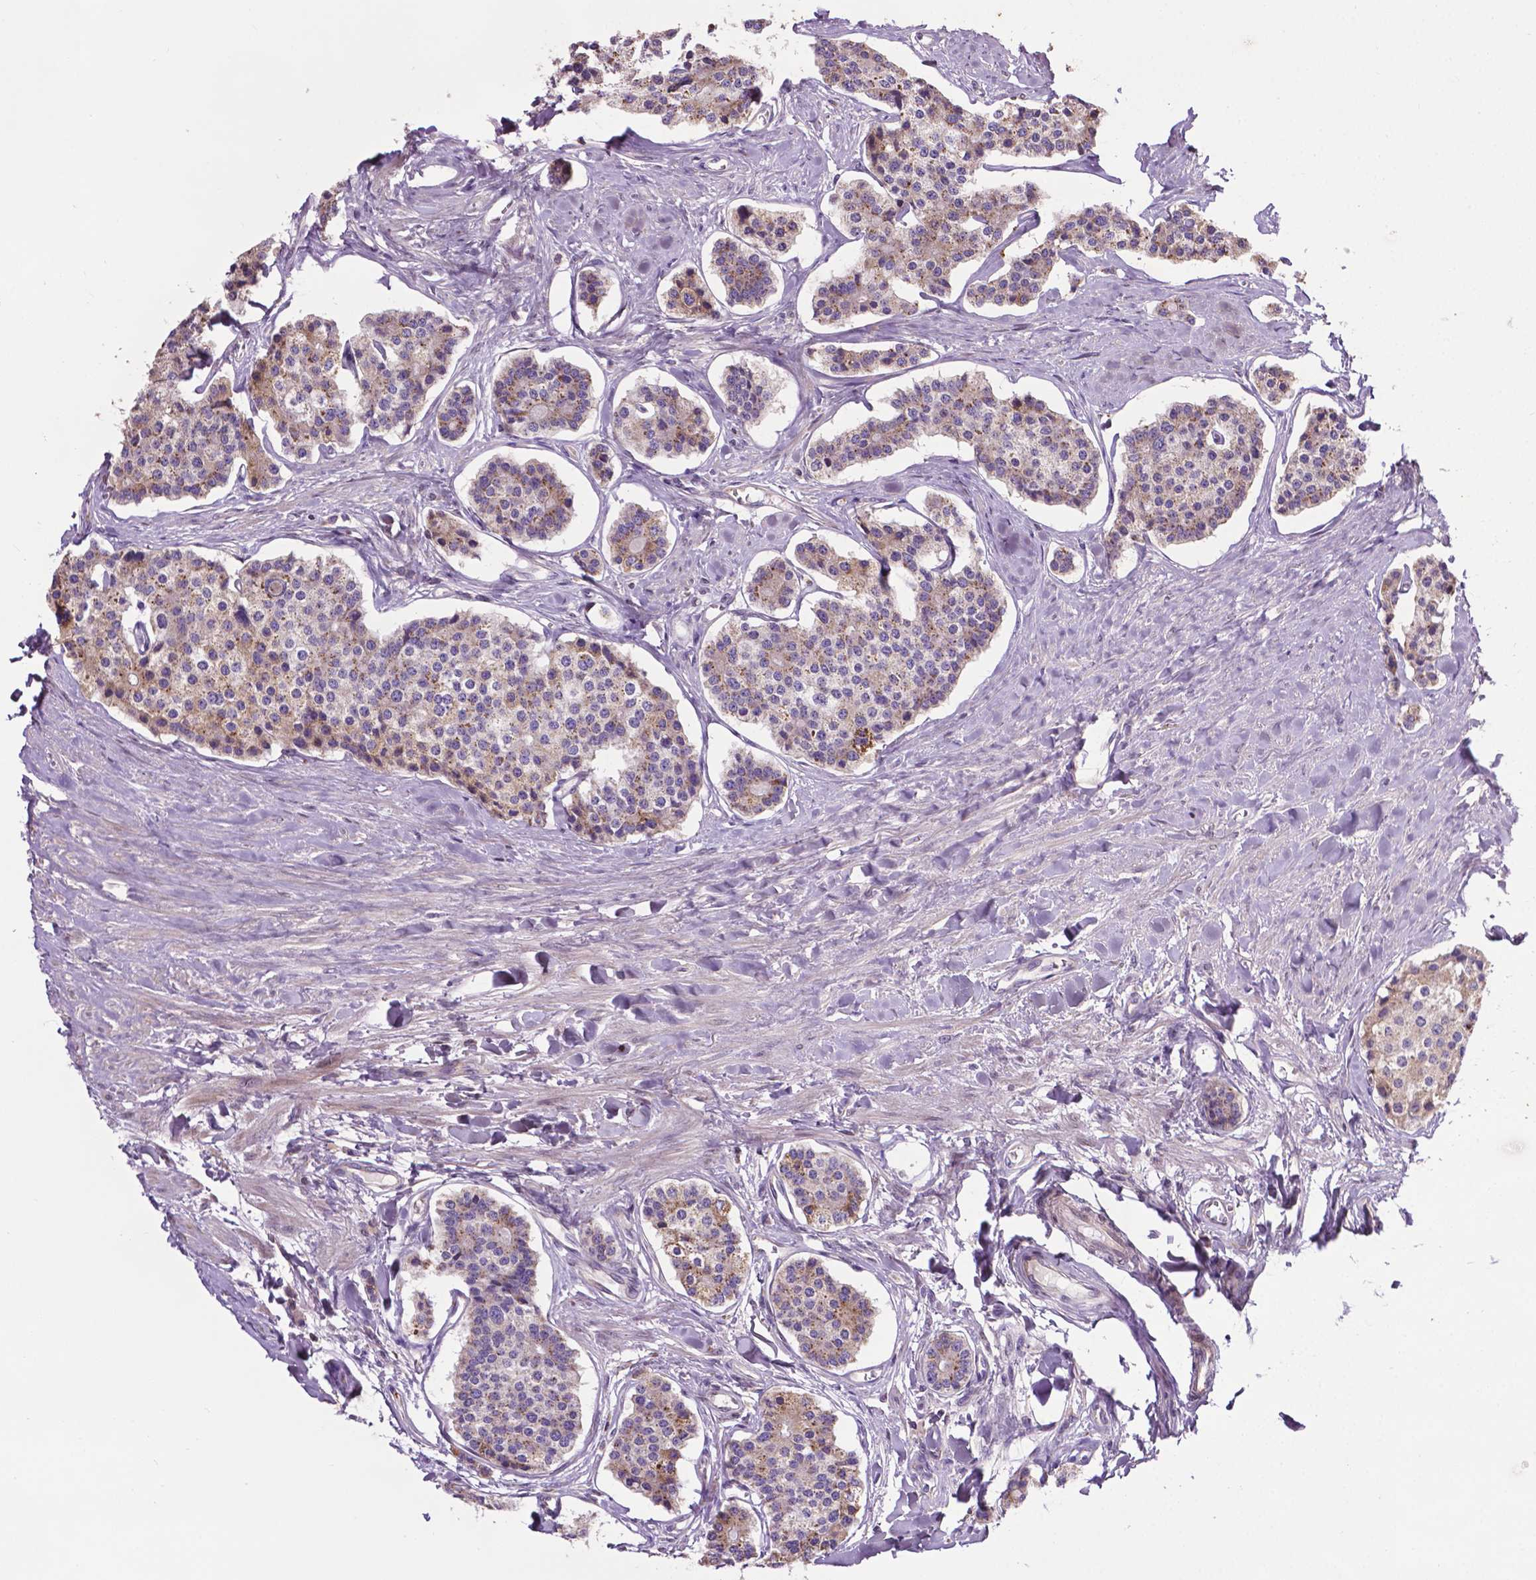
{"staining": {"intensity": "weak", "quantity": ">75%", "location": "cytoplasmic/membranous"}, "tissue": "carcinoid", "cell_type": "Tumor cells", "image_type": "cancer", "snomed": [{"axis": "morphology", "description": "Carcinoid, malignant, NOS"}, {"axis": "topography", "description": "Small intestine"}], "caption": "Human carcinoid (malignant) stained with a brown dye shows weak cytoplasmic/membranous positive expression in approximately >75% of tumor cells.", "gene": "SPNS2", "patient": {"sex": "female", "age": 65}}